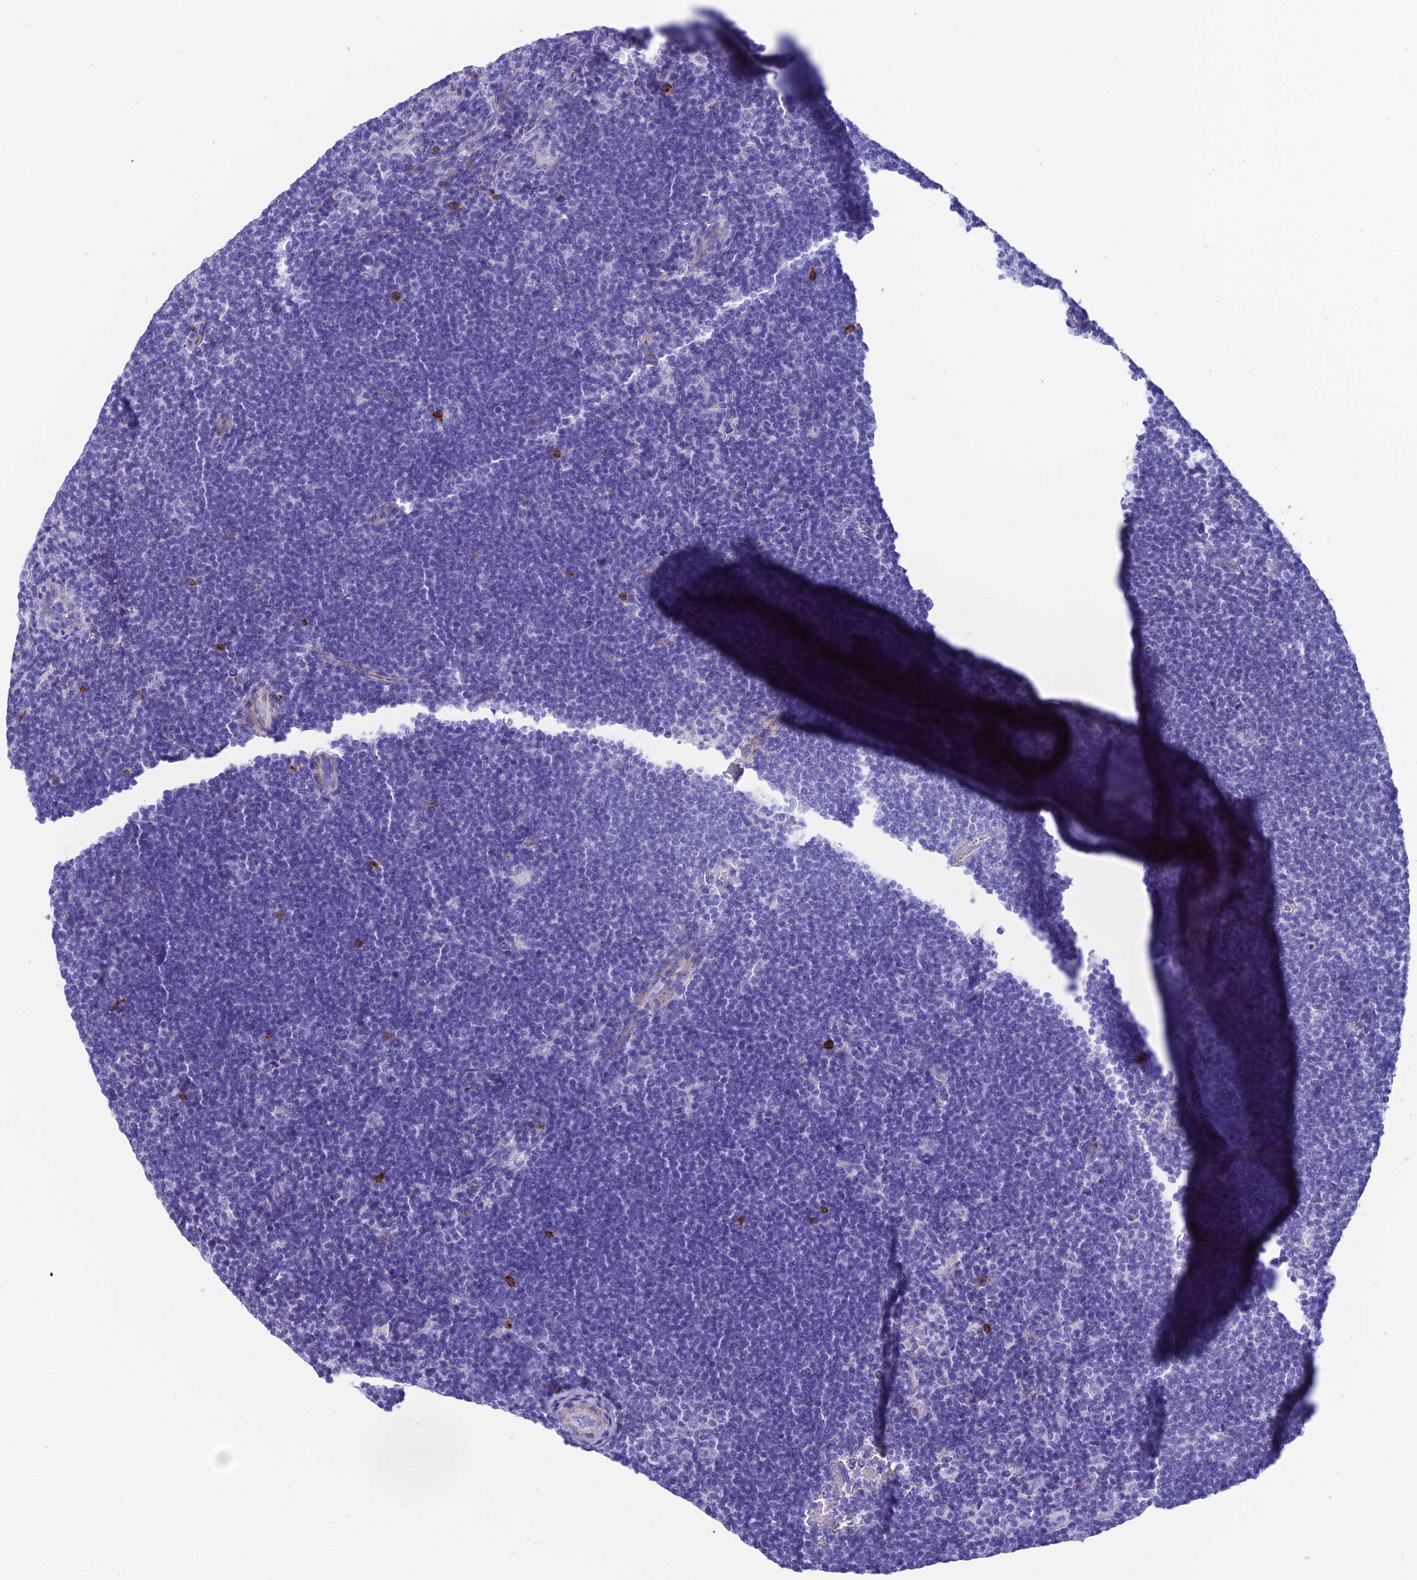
{"staining": {"intensity": "negative", "quantity": "none", "location": "none"}, "tissue": "lymphoma", "cell_type": "Tumor cells", "image_type": "cancer", "snomed": [{"axis": "morphology", "description": "Hodgkin's disease, NOS"}, {"axis": "topography", "description": "Lymph node"}], "caption": "High magnification brightfield microscopy of Hodgkin's disease stained with DAB (3,3'-diaminobenzidine) (brown) and counterstained with hematoxylin (blue): tumor cells show no significant expression. (DAB IHC with hematoxylin counter stain).", "gene": "GNG11", "patient": {"sex": "female", "age": 57}}